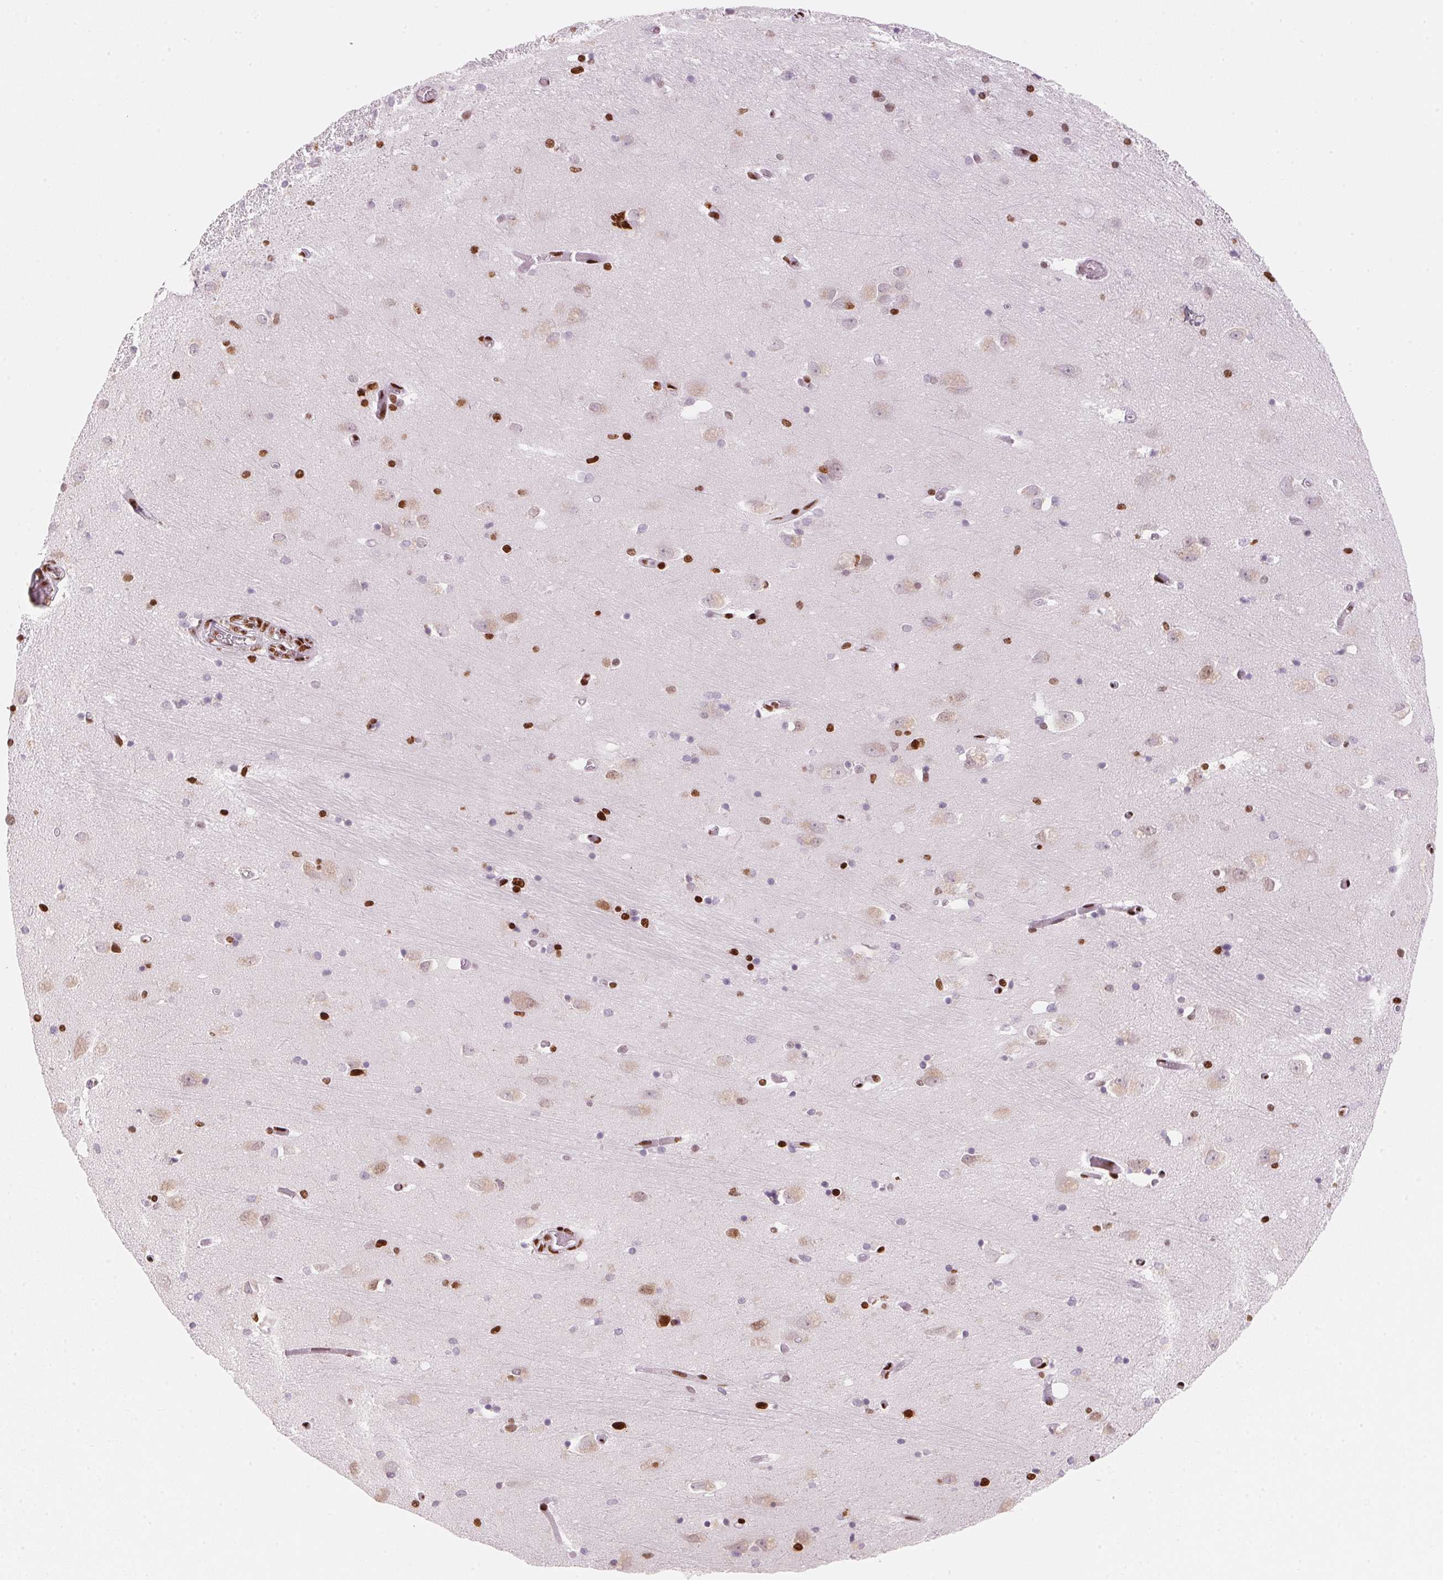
{"staining": {"intensity": "strong", "quantity": "25%-75%", "location": "nuclear"}, "tissue": "caudate", "cell_type": "Glial cells", "image_type": "normal", "snomed": [{"axis": "morphology", "description": "Normal tissue, NOS"}, {"axis": "topography", "description": "Lateral ventricle wall"}, {"axis": "topography", "description": "Hippocampus"}], "caption": "IHC histopathology image of normal caudate: caudate stained using IHC reveals high levels of strong protein expression localized specifically in the nuclear of glial cells, appearing as a nuclear brown color.", "gene": "NXF1", "patient": {"sex": "female", "age": 63}}